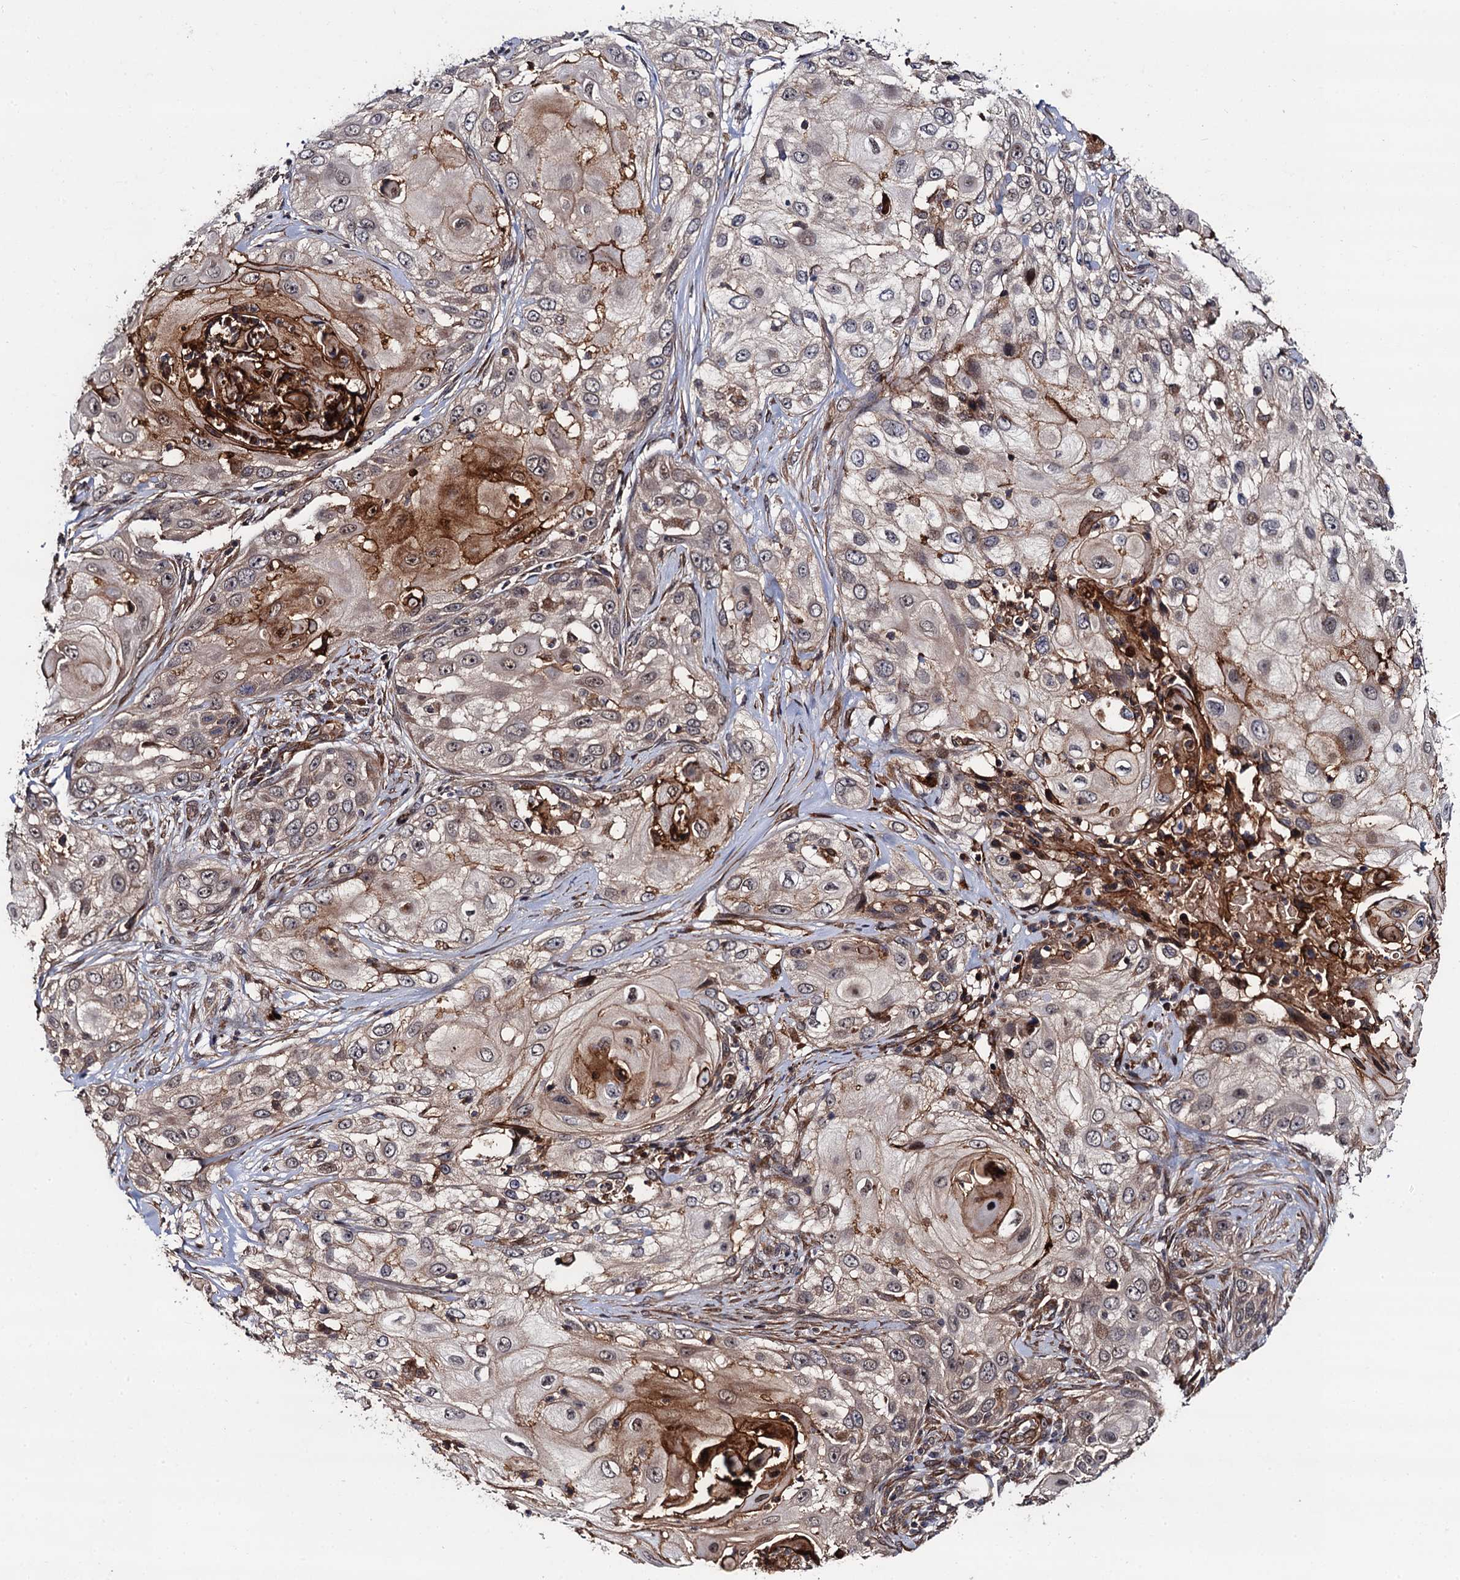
{"staining": {"intensity": "weak", "quantity": "<25%", "location": "cytoplasmic/membranous"}, "tissue": "skin cancer", "cell_type": "Tumor cells", "image_type": "cancer", "snomed": [{"axis": "morphology", "description": "Squamous cell carcinoma, NOS"}, {"axis": "topography", "description": "Skin"}], "caption": "Tumor cells are negative for protein expression in human skin cancer (squamous cell carcinoma).", "gene": "FSIP1", "patient": {"sex": "female", "age": 44}}